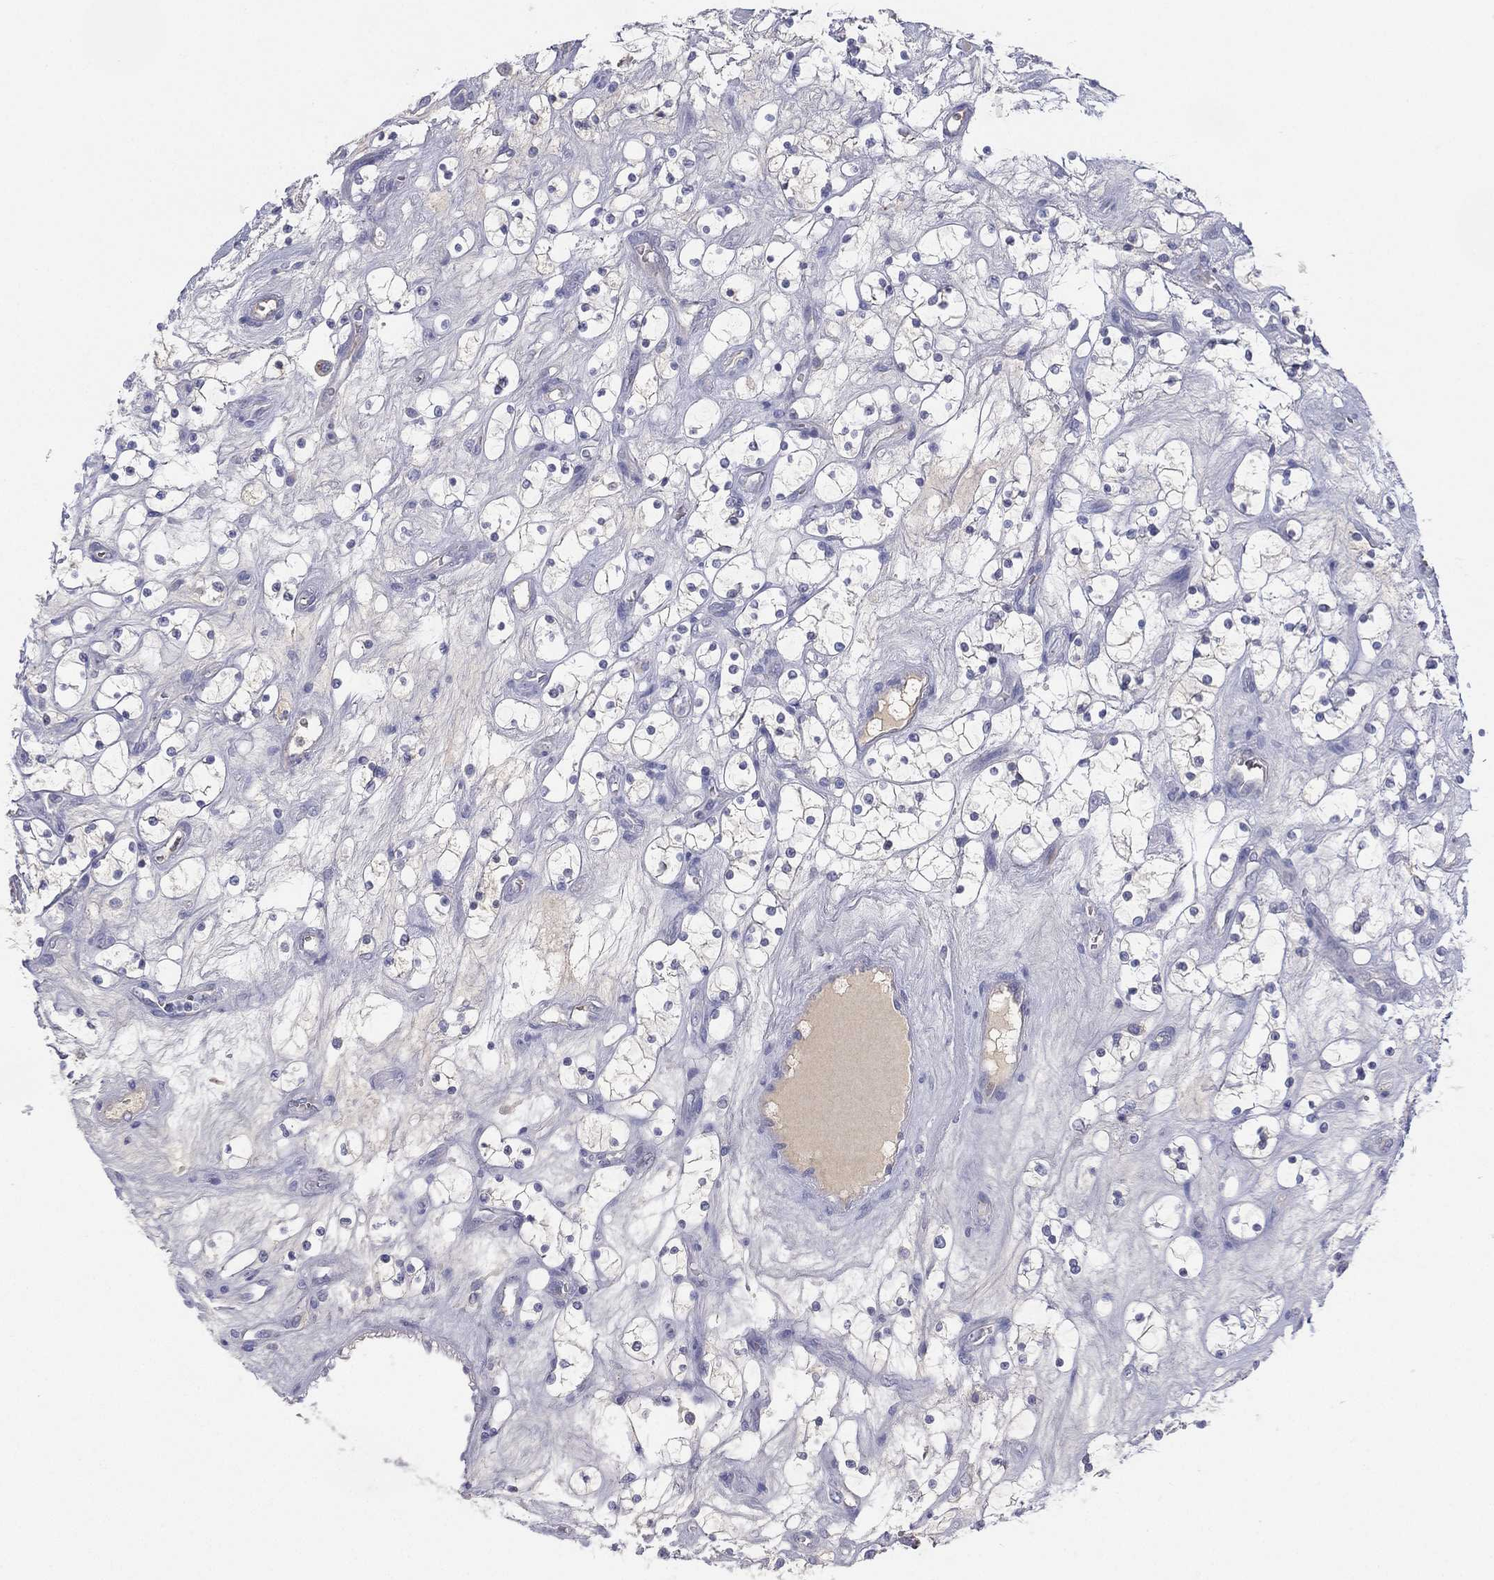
{"staining": {"intensity": "negative", "quantity": "none", "location": "none"}, "tissue": "renal cancer", "cell_type": "Tumor cells", "image_type": "cancer", "snomed": [{"axis": "morphology", "description": "Adenocarcinoma, NOS"}, {"axis": "topography", "description": "Kidney"}], "caption": "This is an immunohistochemistry histopathology image of human renal cancer. There is no expression in tumor cells.", "gene": "CYP2D6", "patient": {"sex": "female", "age": 69}}